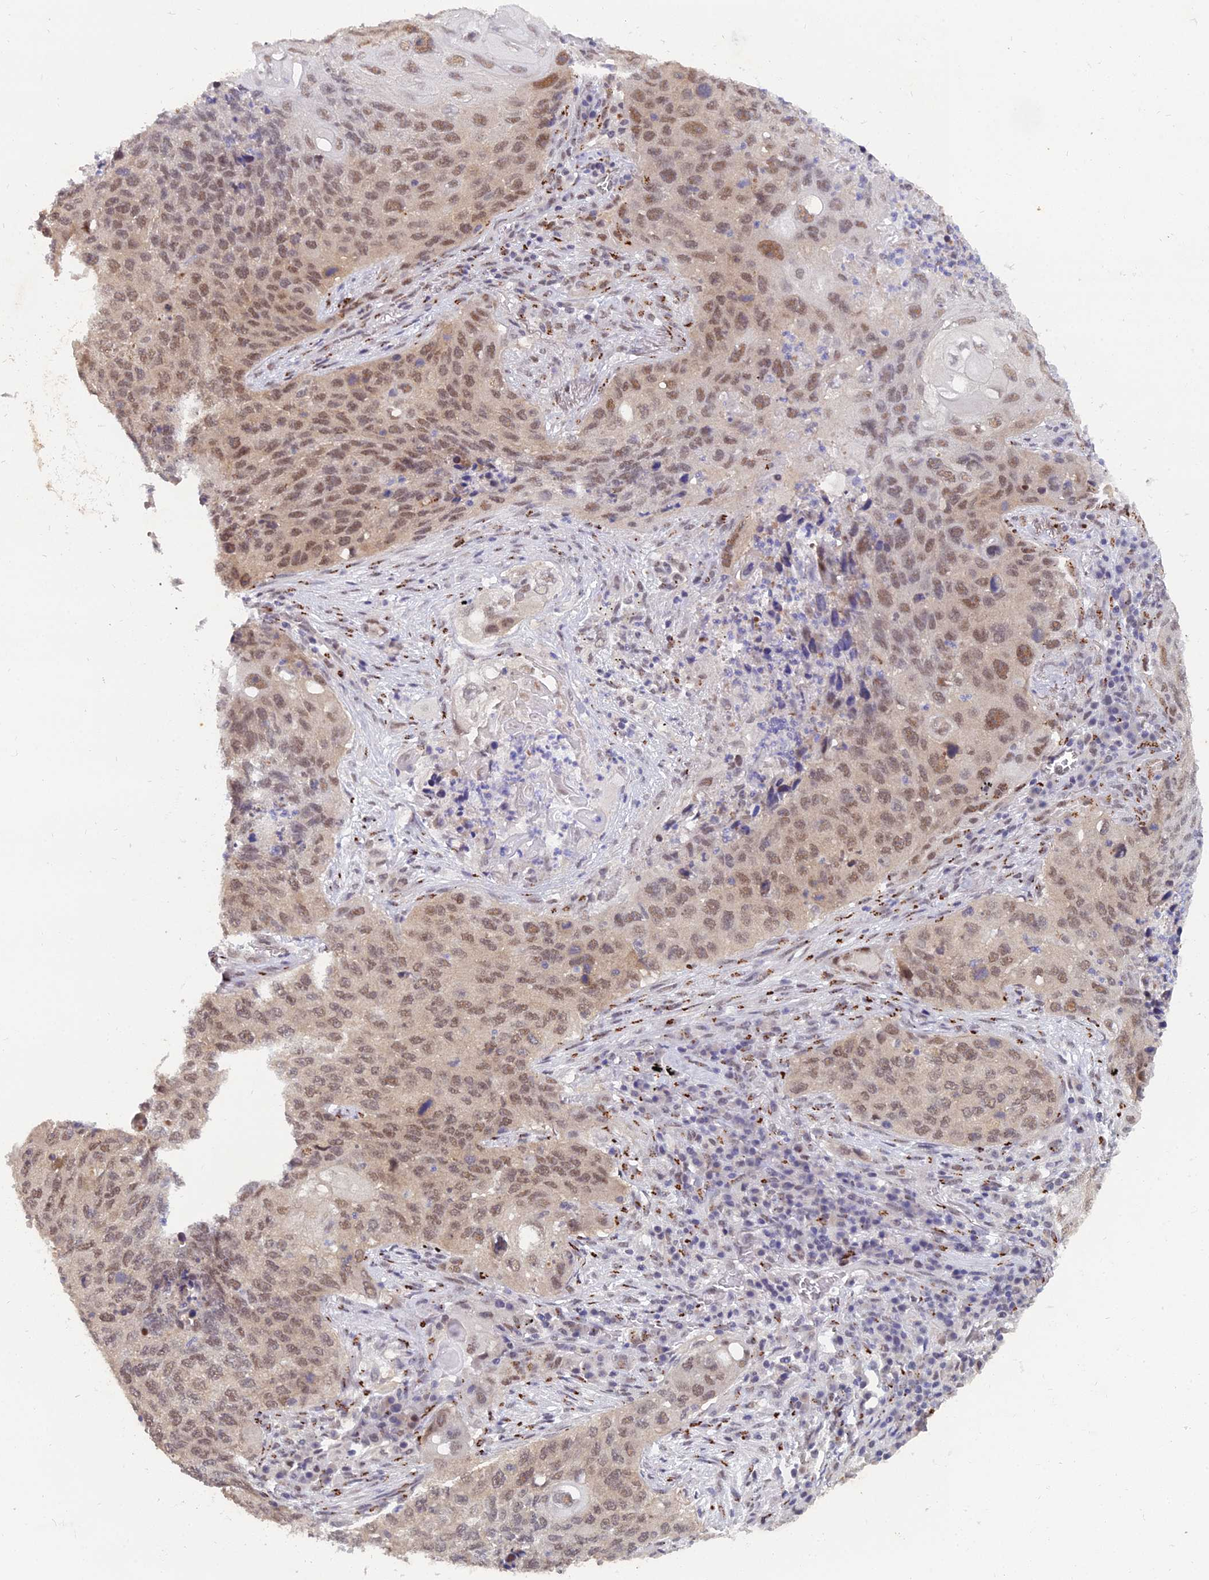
{"staining": {"intensity": "moderate", "quantity": ">75%", "location": "nuclear"}, "tissue": "lung cancer", "cell_type": "Tumor cells", "image_type": "cancer", "snomed": [{"axis": "morphology", "description": "Squamous cell carcinoma, NOS"}, {"axis": "topography", "description": "Lung"}], "caption": "A photomicrograph of human lung squamous cell carcinoma stained for a protein demonstrates moderate nuclear brown staining in tumor cells.", "gene": "THOC3", "patient": {"sex": "female", "age": 63}}